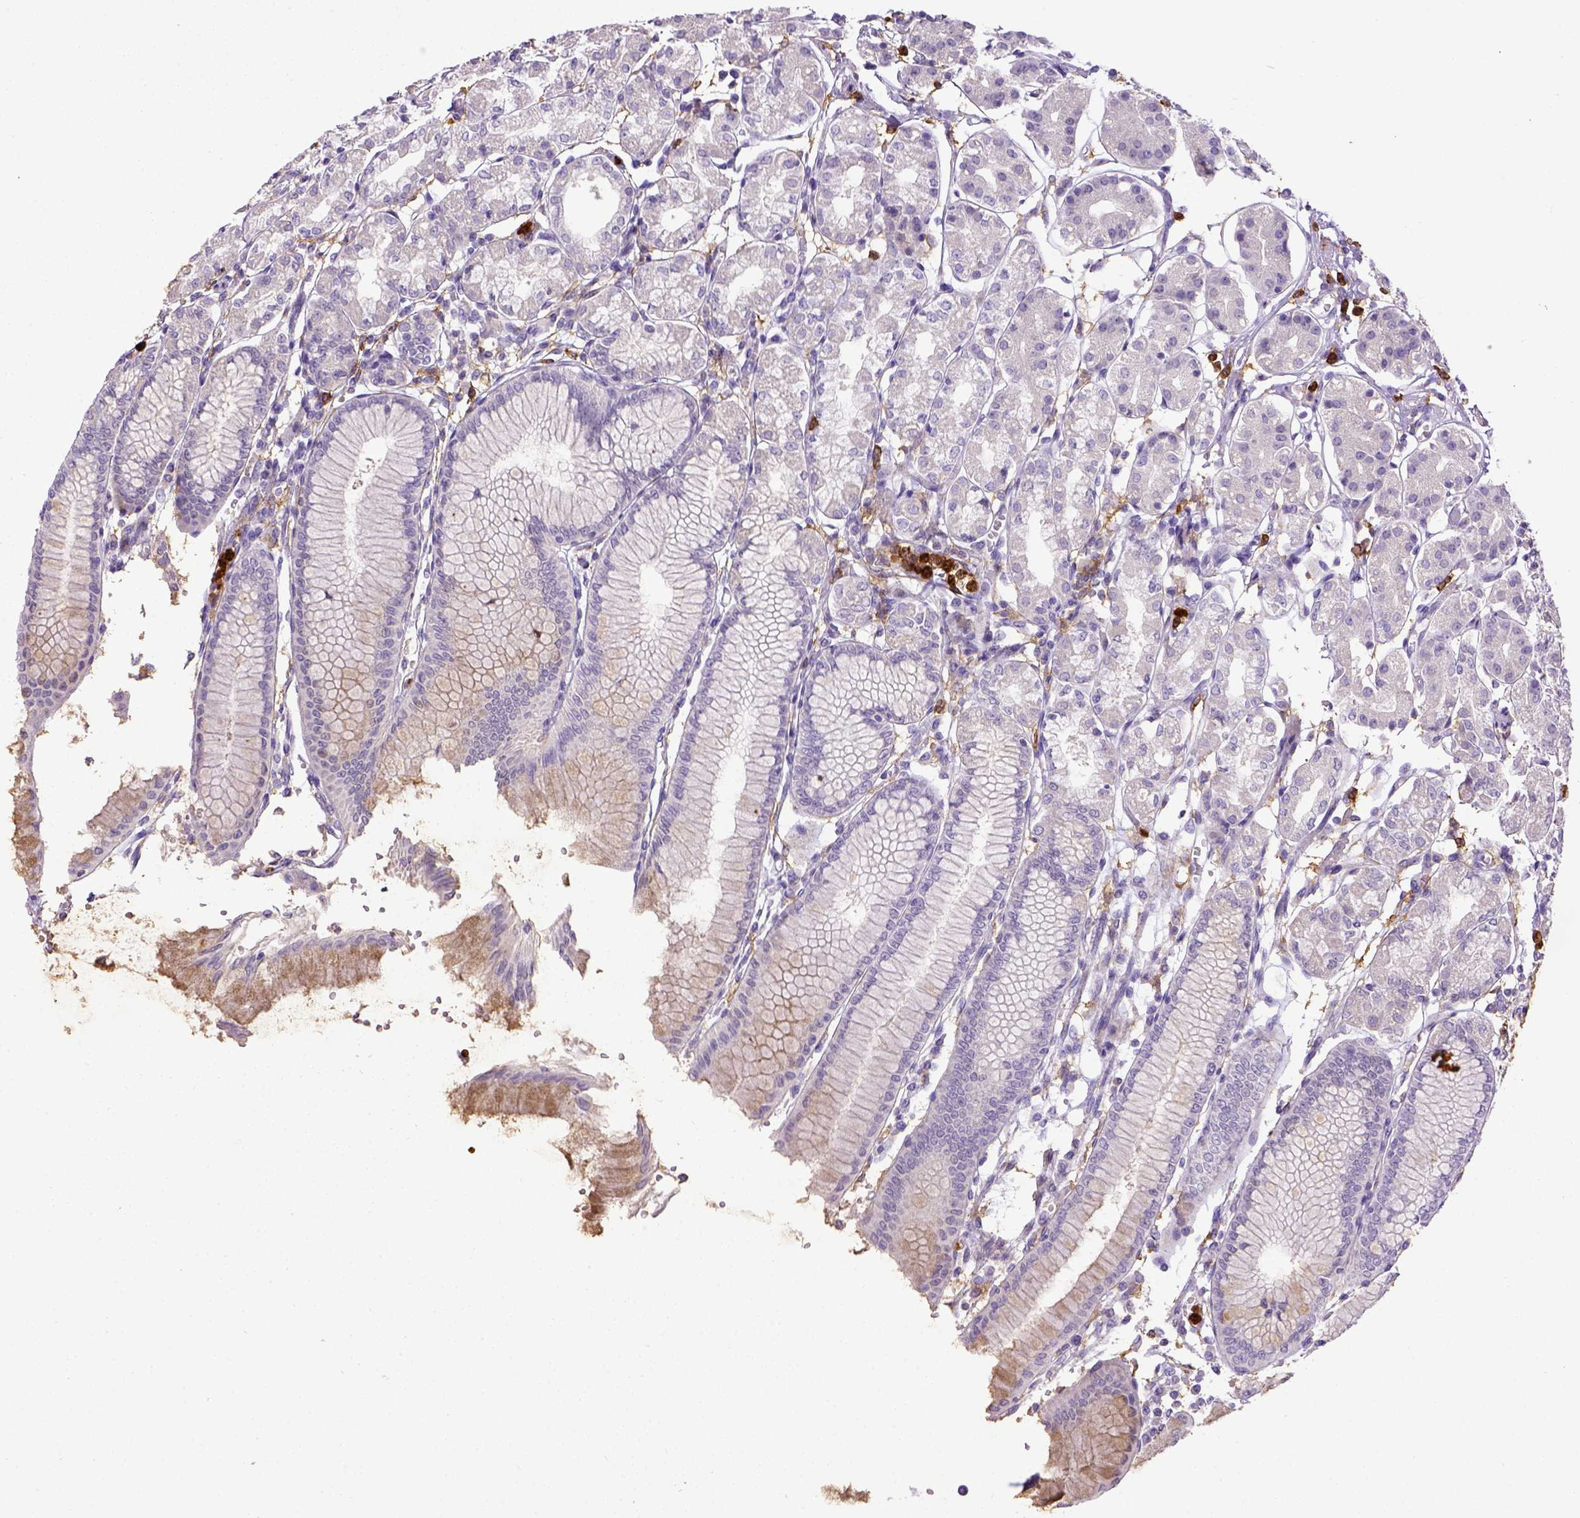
{"staining": {"intensity": "strong", "quantity": "<25%", "location": "cytoplasmic/membranous"}, "tissue": "stomach", "cell_type": "Glandular cells", "image_type": "normal", "snomed": [{"axis": "morphology", "description": "Normal tissue, NOS"}, {"axis": "topography", "description": "Skeletal muscle"}, {"axis": "topography", "description": "Stomach"}], "caption": "Human stomach stained with a protein marker shows strong staining in glandular cells.", "gene": "ITGAM", "patient": {"sex": "female", "age": 57}}